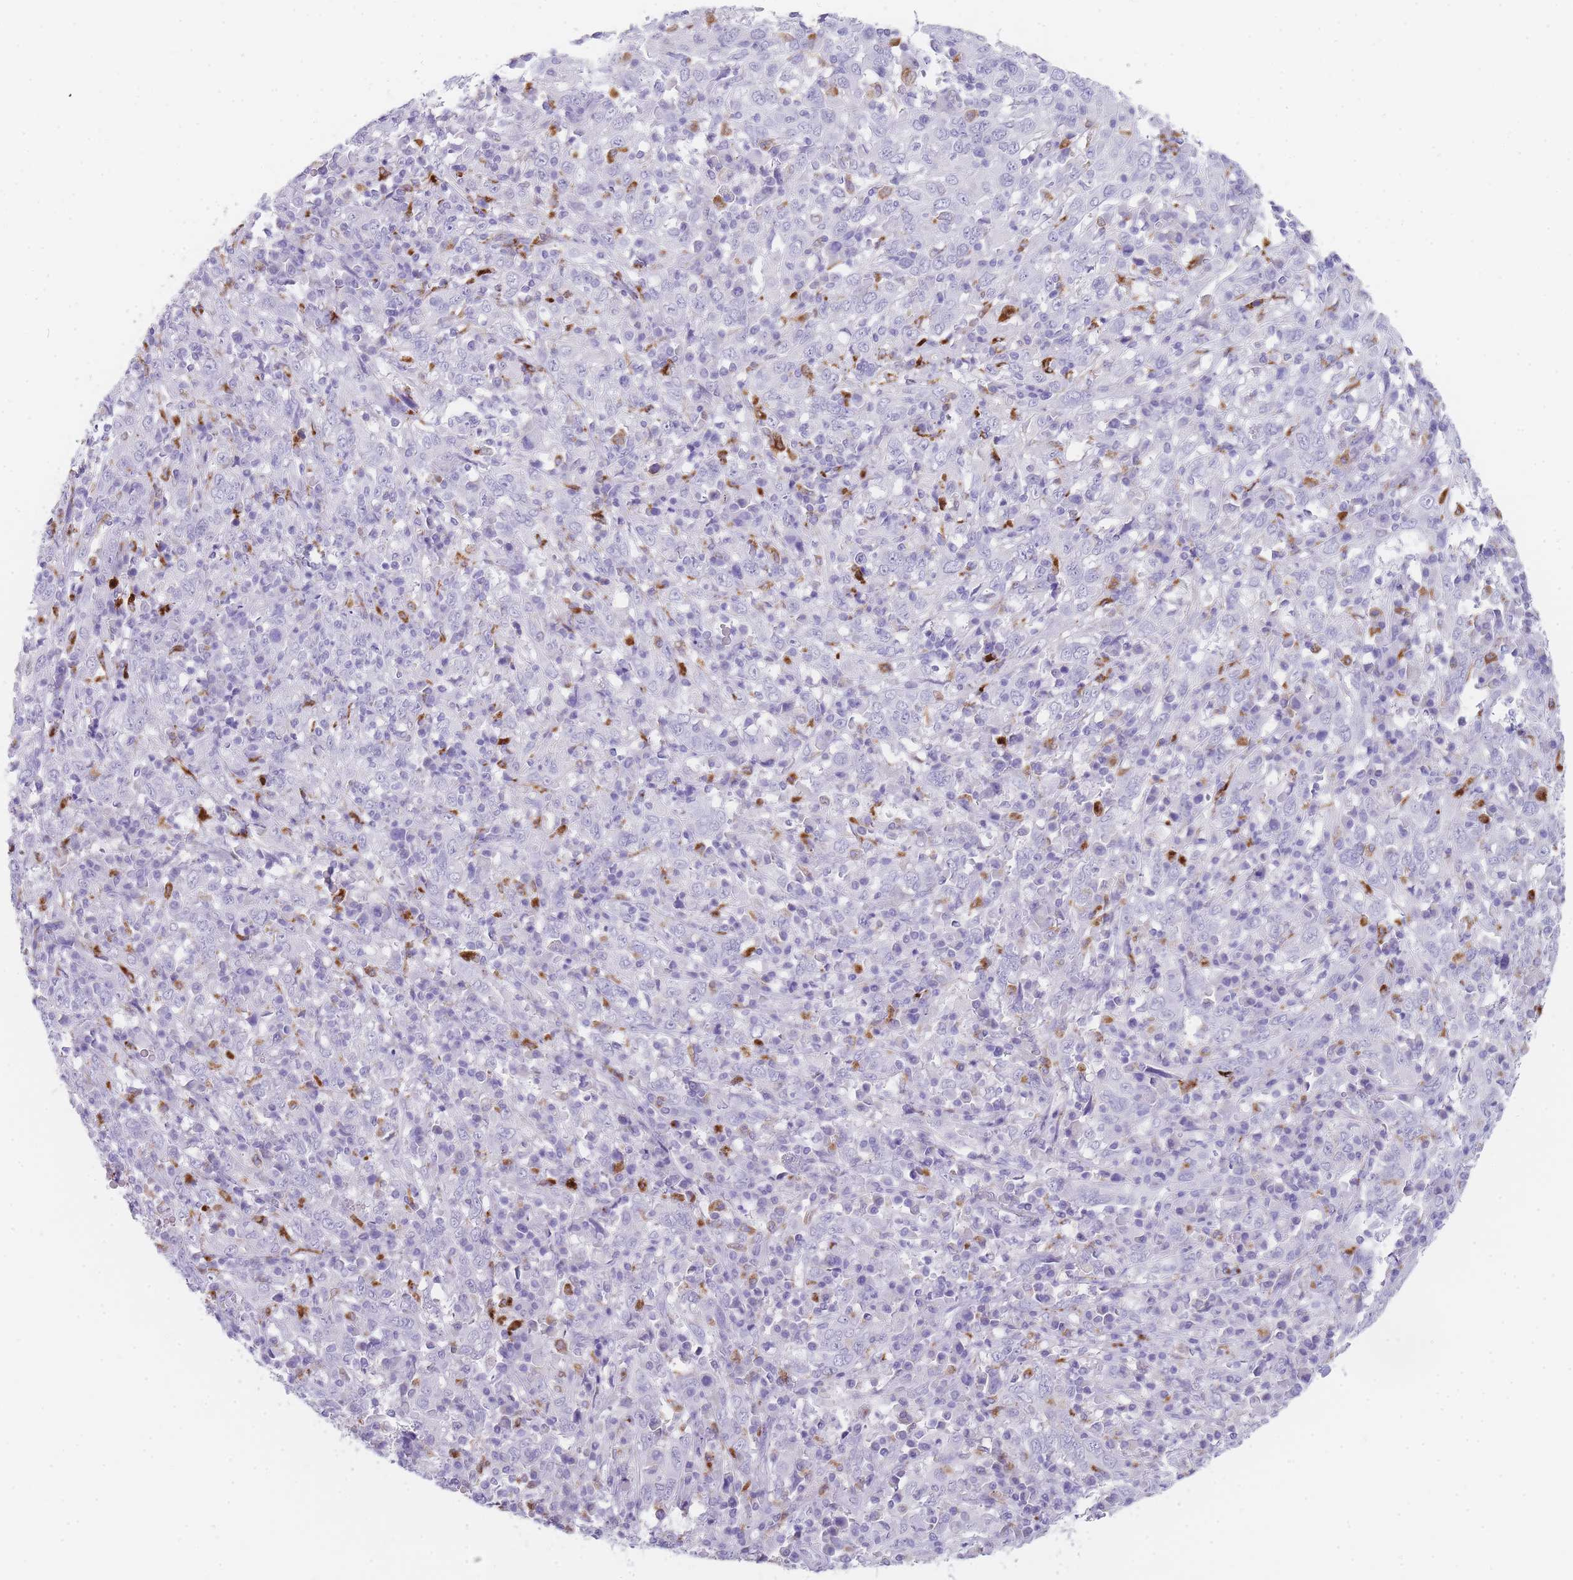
{"staining": {"intensity": "negative", "quantity": "none", "location": "none"}, "tissue": "cervical cancer", "cell_type": "Tumor cells", "image_type": "cancer", "snomed": [{"axis": "morphology", "description": "Squamous cell carcinoma, NOS"}, {"axis": "topography", "description": "Cervix"}], "caption": "DAB immunohistochemical staining of human cervical cancer (squamous cell carcinoma) displays no significant expression in tumor cells.", "gene": "RHO", "patient": {"sex": "female", "age": 46}}